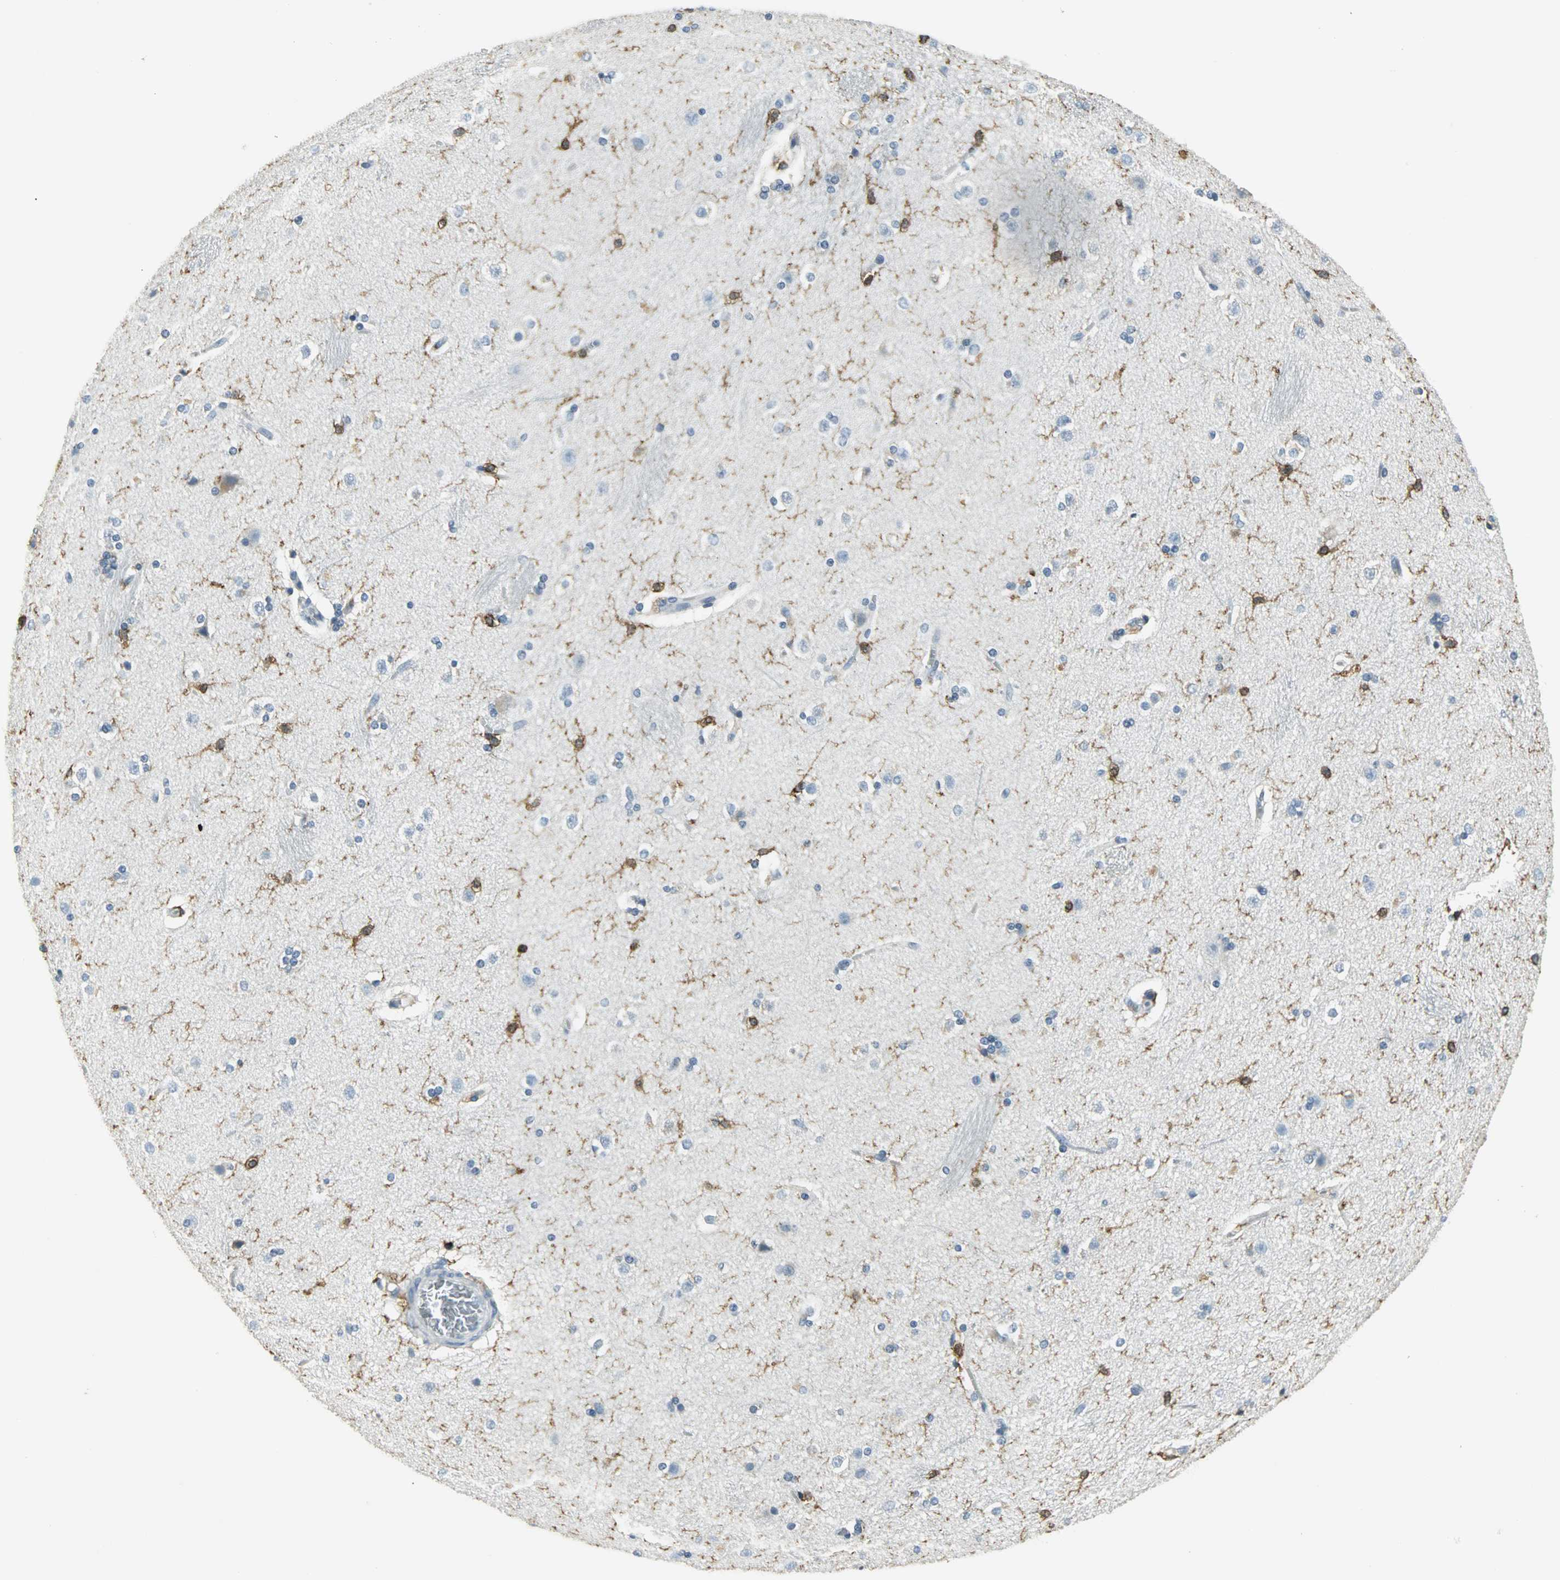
{"staining": {"intensity": "moderate", "quantity": "<25%", "location": "cytoplasmic/membranous"}, "tissue": "caudate", "cell_type": "Glial cells", "image_type": "normal", "snomed": [{"axis": "morphology", "description": "Normal tissue, NOS"}, {"axis": "topography", "description": "Lateral ventricle wall"}], "caption": "Immunohistochemical staining of normal human caudate demonstrates low levels of moderate cytoplasmic/membranous positivity in about <25% of glial cells. (DAB IHC, brown staining for protein, blue staining for nuclei).", "gene": "SLC2A5", "patient": {"sex": "female", "age": 19}}